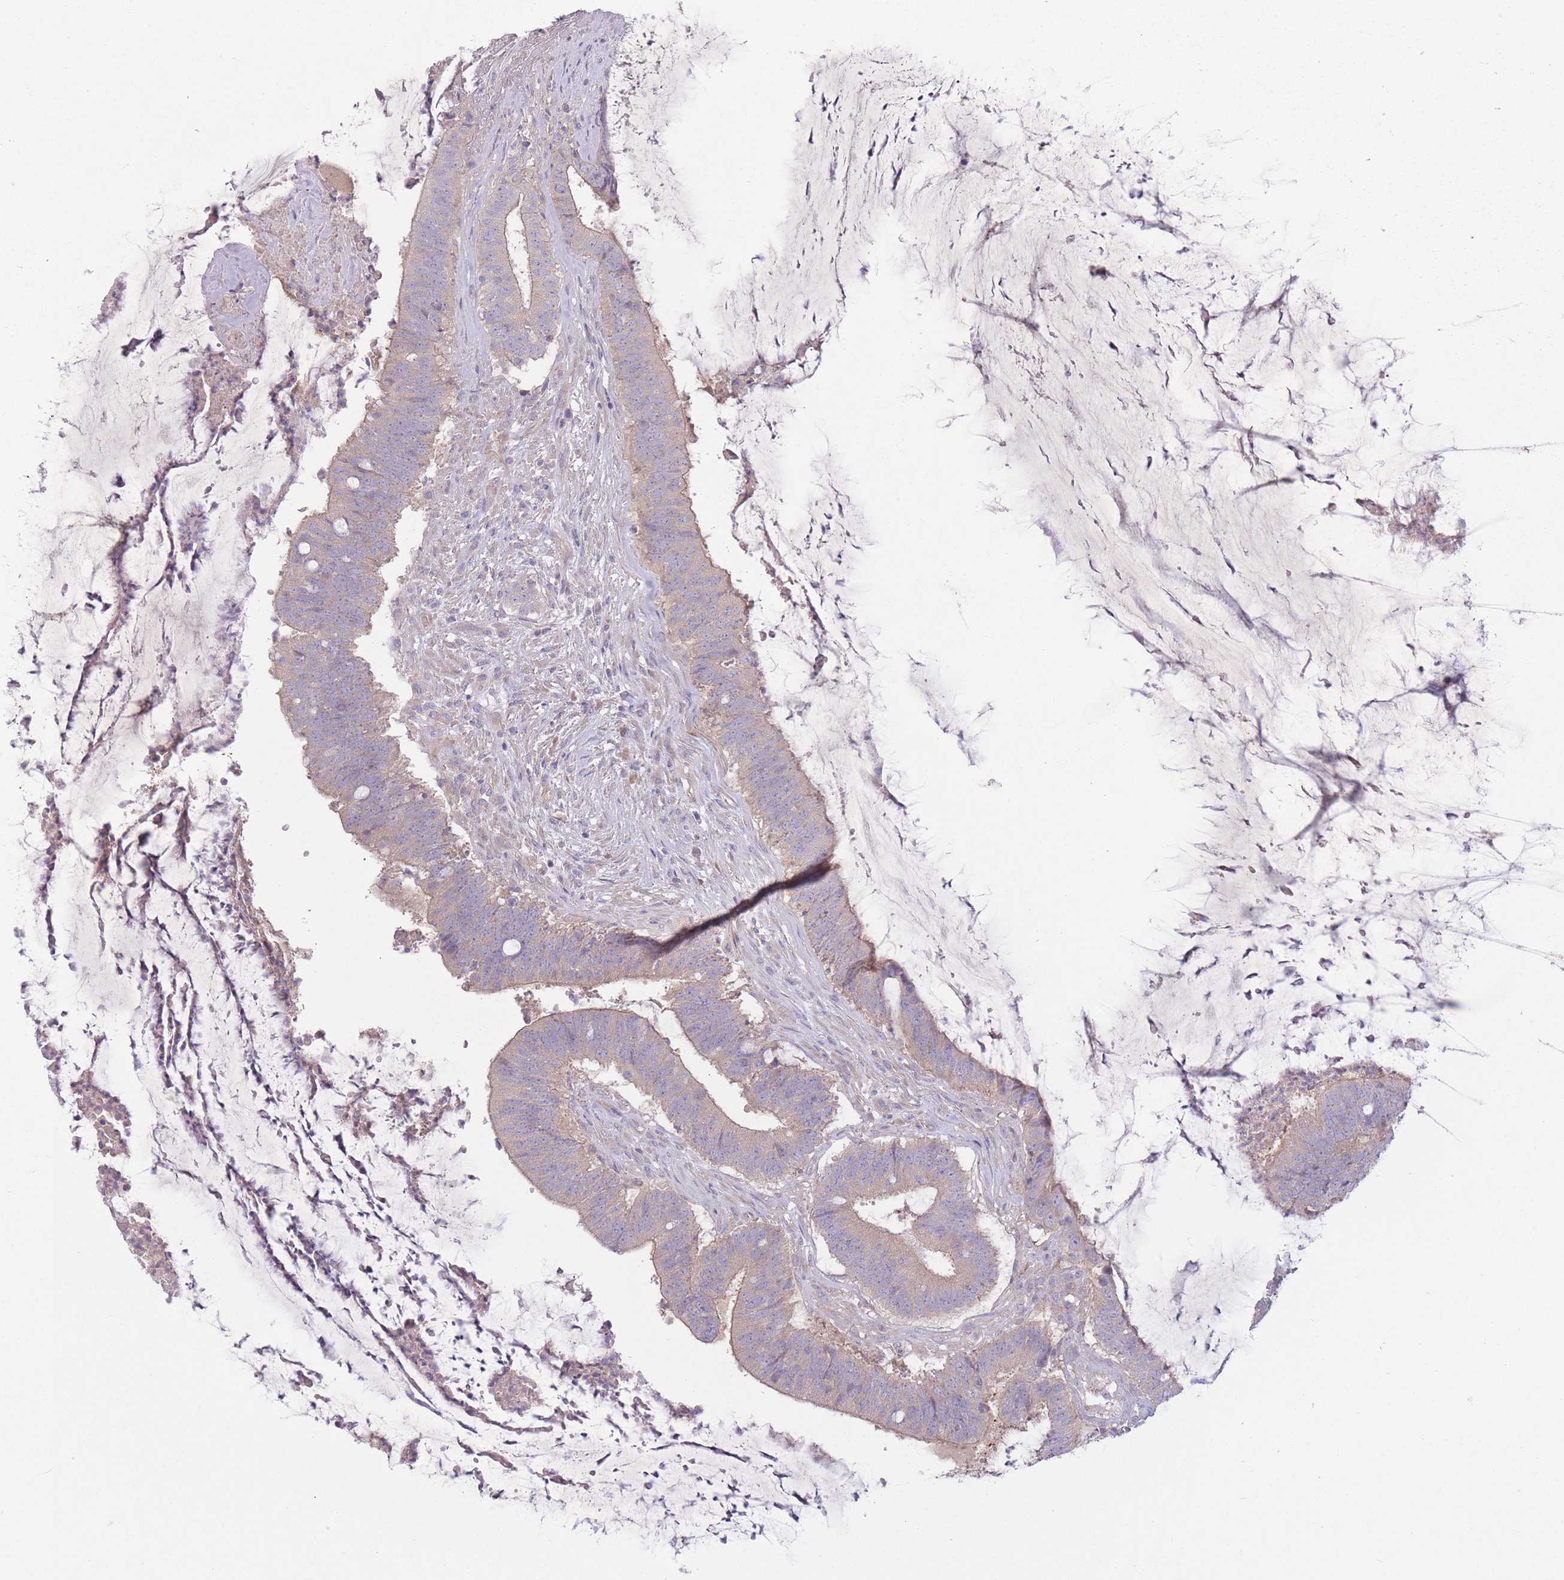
{"staining": {"intensity": "weak", "quantity": "25%-75%", "location": "cytoplasmic/membranous"}, "tissue": "colorectal cancer", "cell_type": "Tumor cells", "image_type": "cancer", "snomed": [{"axis": "morphology", "description": "Adenocarcinoma, NOS"}, {"axis": "topography", "description": "Colon"}], "caption": "Weak cytoplasmic/membranous positivity for a protein is seen in approximately 25%-75% of tumor cells of colorectal cancer using immunohistochemistry (IHC).", "gene": "PNPLA5", "patient": {"sex": "female", "age": 43}}